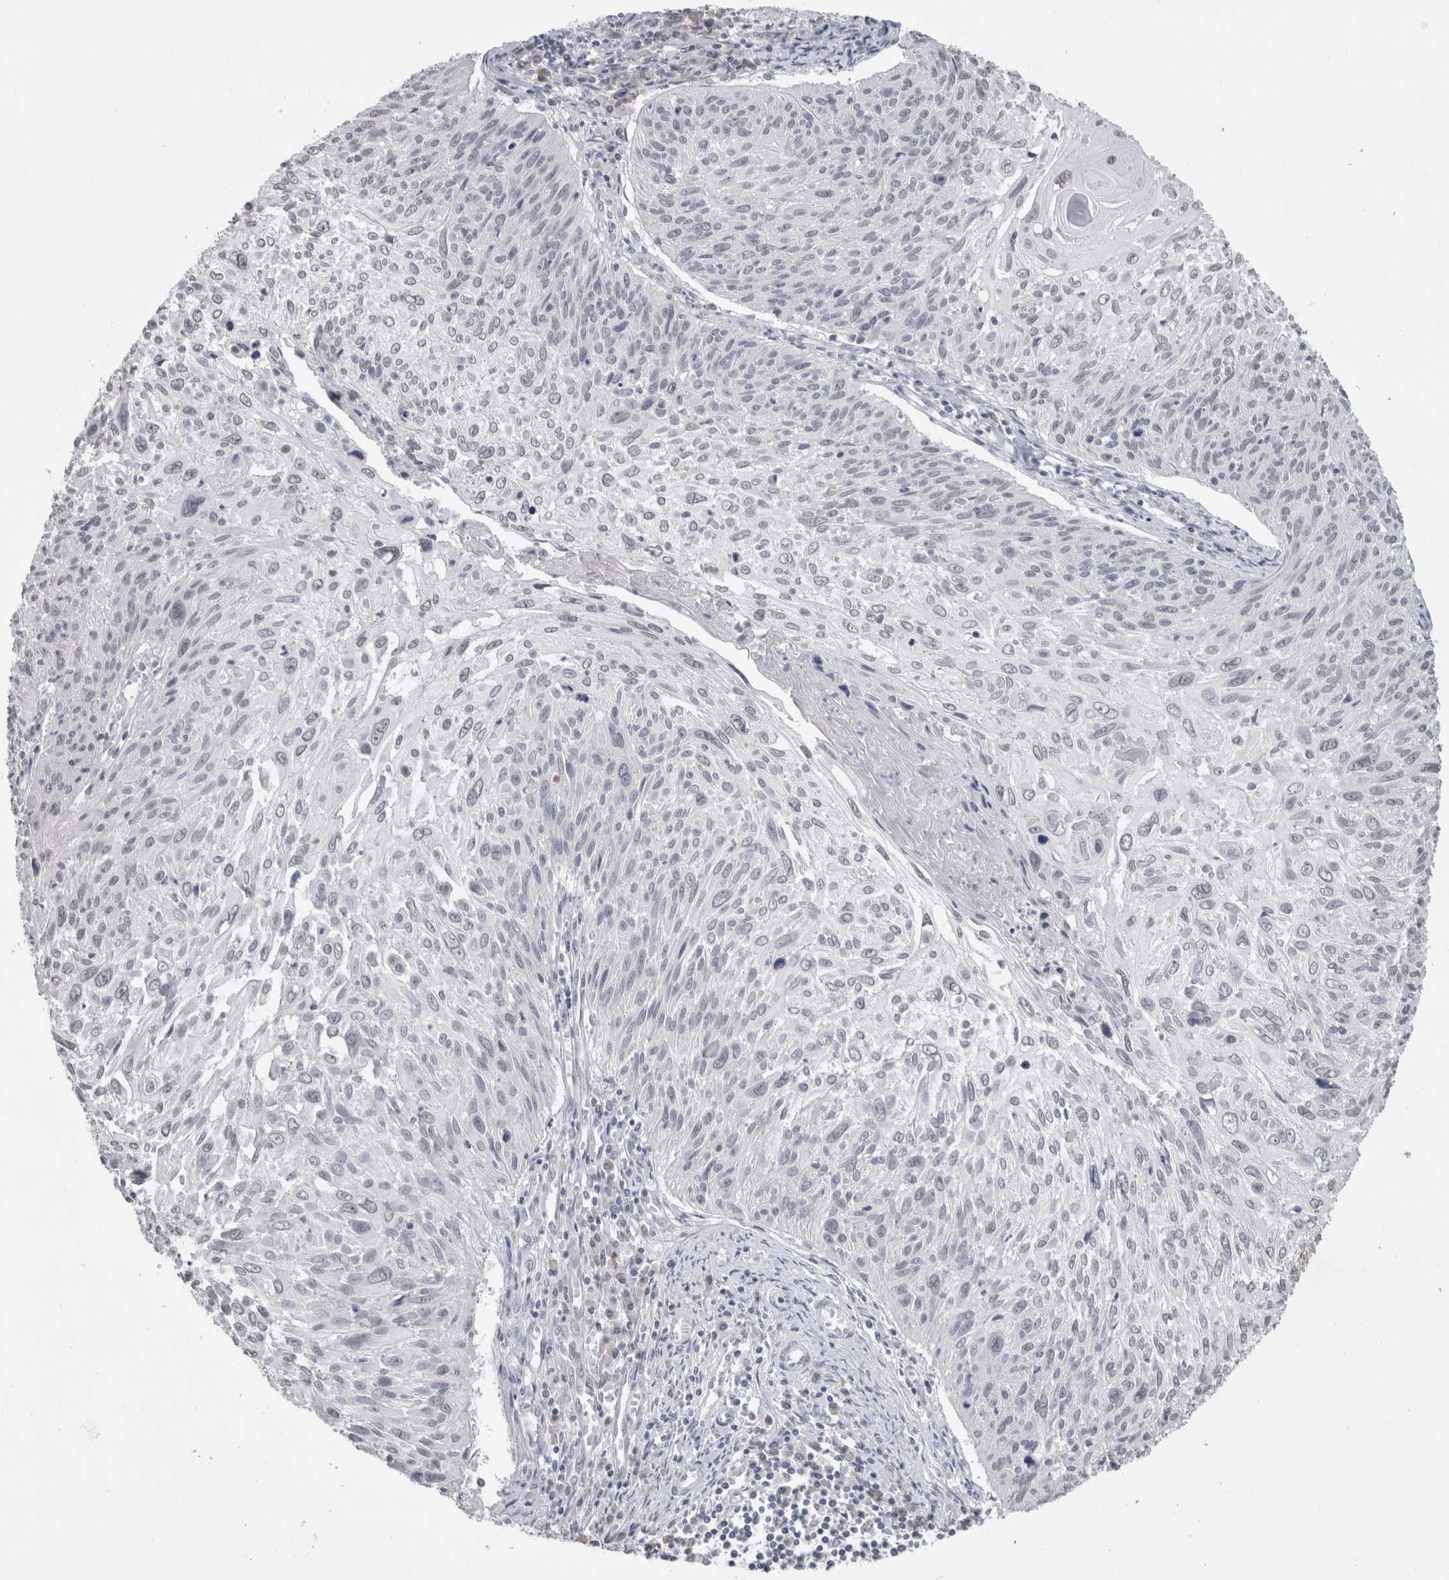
{"staining": {"intensity": "negative", "quantity": "none", "location": "none"}, "tissue": "cervical cancer", "cell_type": "Tumor cells", "image_type": "cancer", "snomed": [{"axis": "morphology", "description": "Squamous cell carcinoma, NOS"}, {"axis": "topography", "description": "Cervix"}], "caption": "A histopathology image of human cervical cancer (squamous cell carcinoma) is negative for staining in tumor cells. (DAB (3,3'-diaminobenzidine) immunohistochemistry visualized using brightfield microscopy, high magnification).", "gene": "CADM3", "patient": {"sex": "female", "age": 51}}